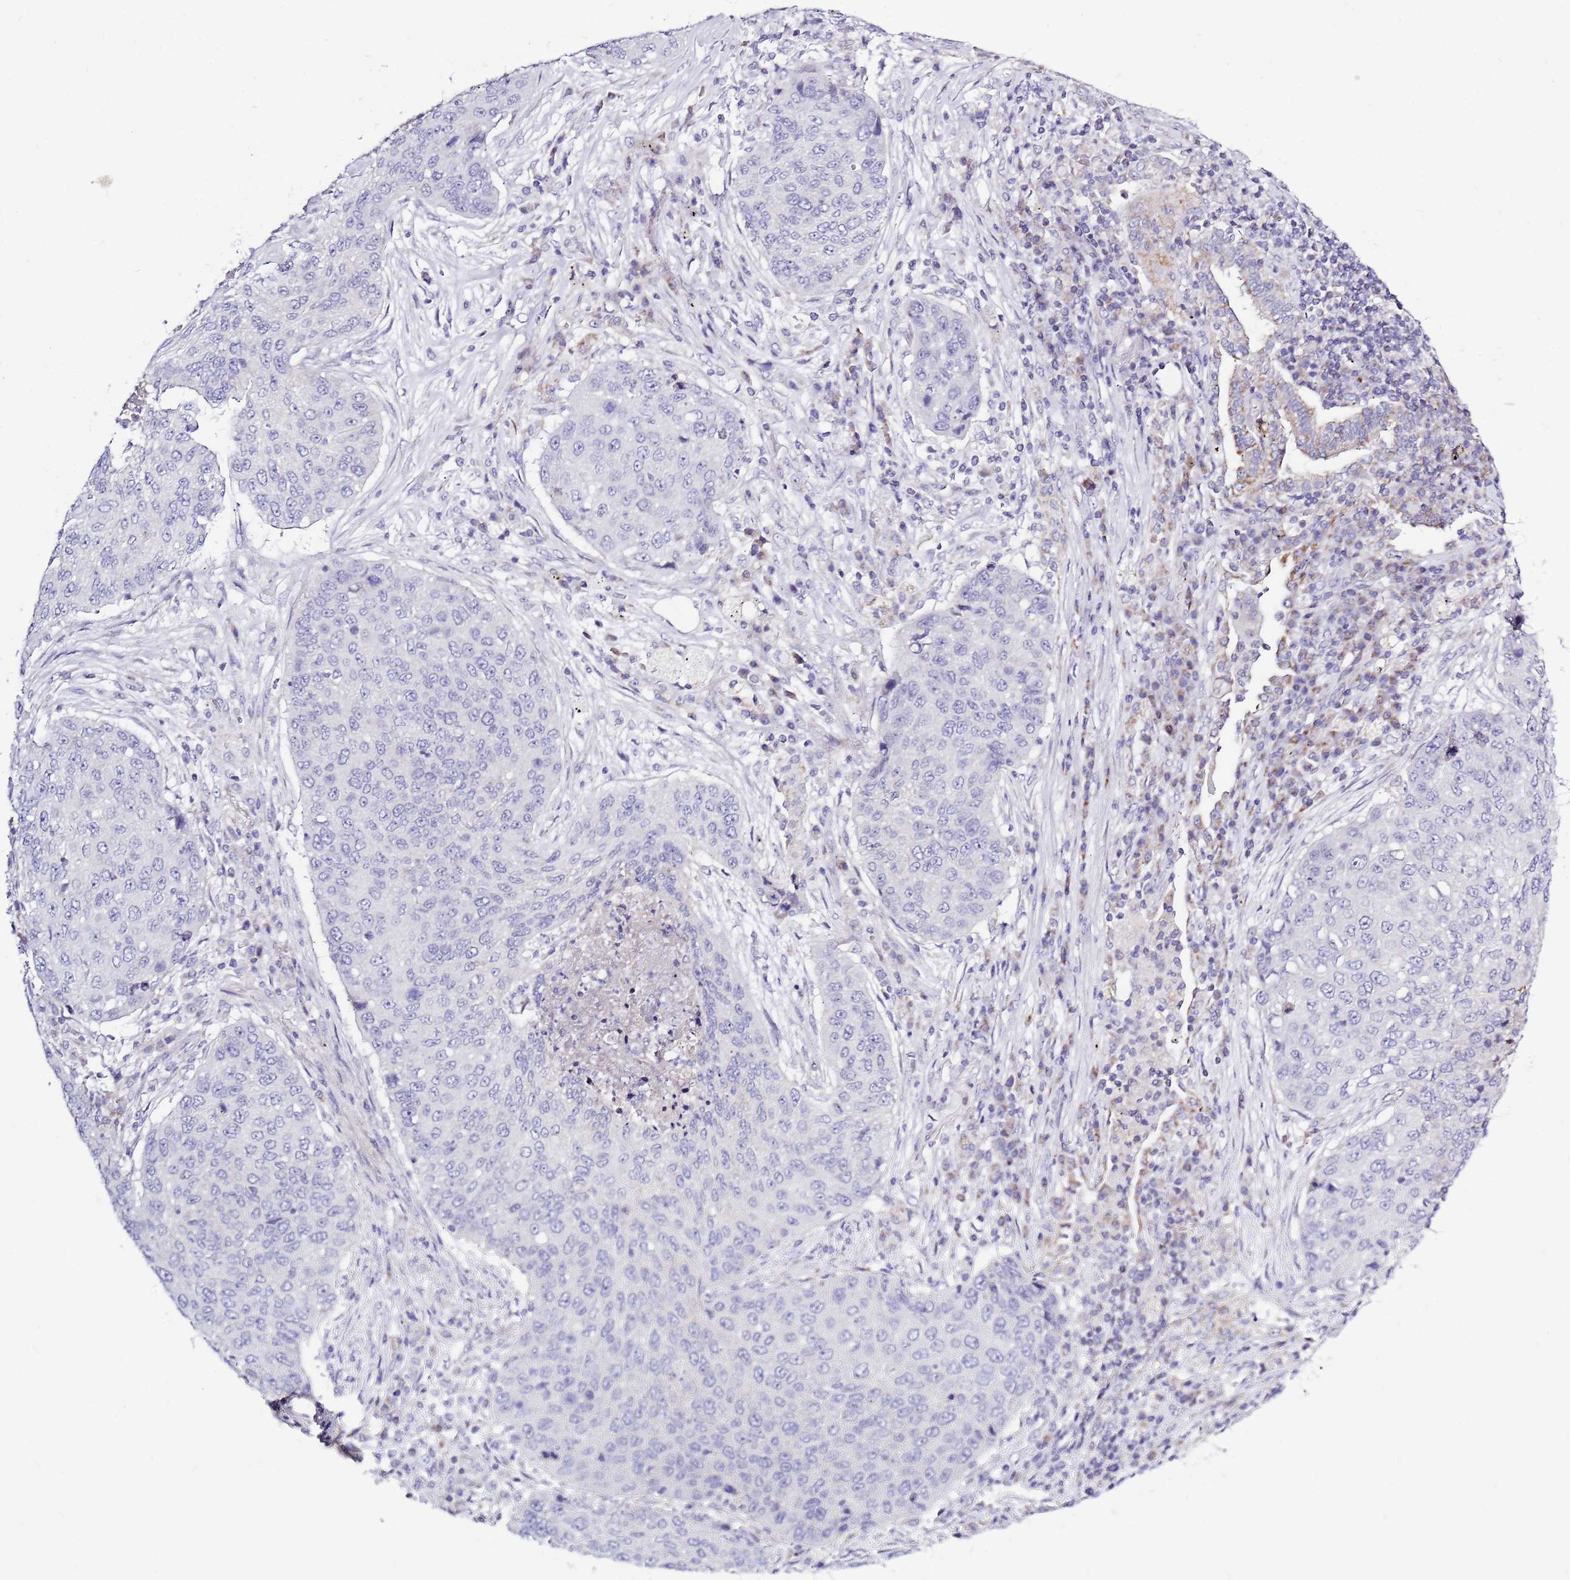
{"staining": {"intensity": "negative", "quantity": "none", "location": "none"}, "tissue": "lung cancer", "cell_type": "Tumor cells", "image_type": "cancer", "snomed": [{"axis": "morphology", "description": "Squamous cell carcinoma, NOS"}, {"axis": "topography", "description": "Lung"}], "caption": "Immunohistochemistry photomicrograph of human lung cancer stained for a protein (brown), which demonstrates no positivity in tumor cells.", "gene": "IGF1R", "patient": {"sex": "female", "age": 63}}